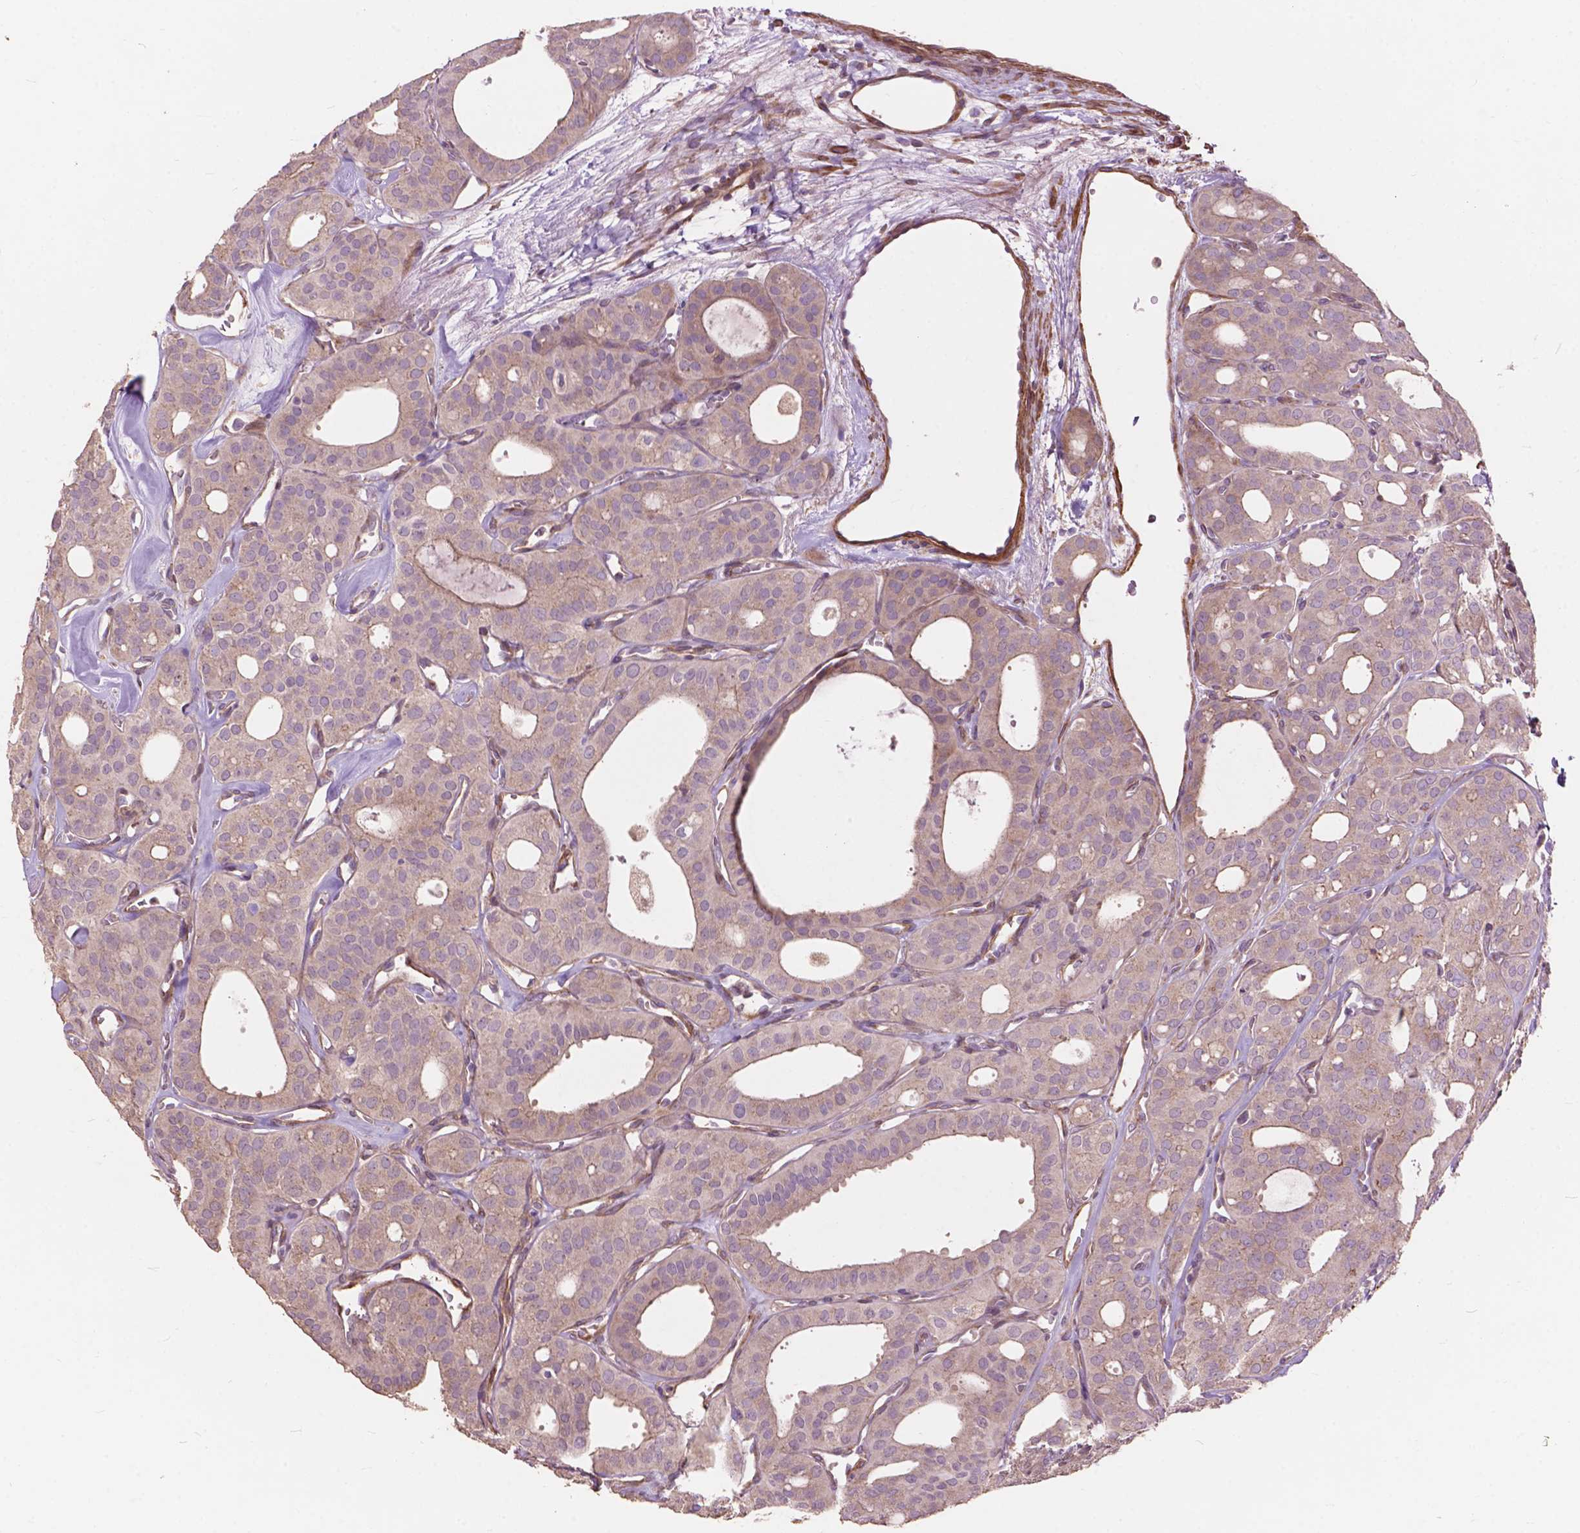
{"staining": {"intensity": "negative", "quantity": "none", "location": "none"}, "tissue": "thyroid cancer", "cell_type": "Tumor cells", "image_type": "cancer", "snomed": [{"axis": "morphology", "description": "Follicular adenoma carcinoma, NOS"}, {"axis": "topography", "description": "Thyroid gland"}], "caption": "An image of human thyroid follicular adenoma carcinoma is negative for staining in tumor cells. (DAB (3,3'-diaminobenzidine) immunohistochemistry visualized using brightfield microscopy, high magnification).", "gene": "FNIP1", "patient": {"sex": "male", "age": 75}}